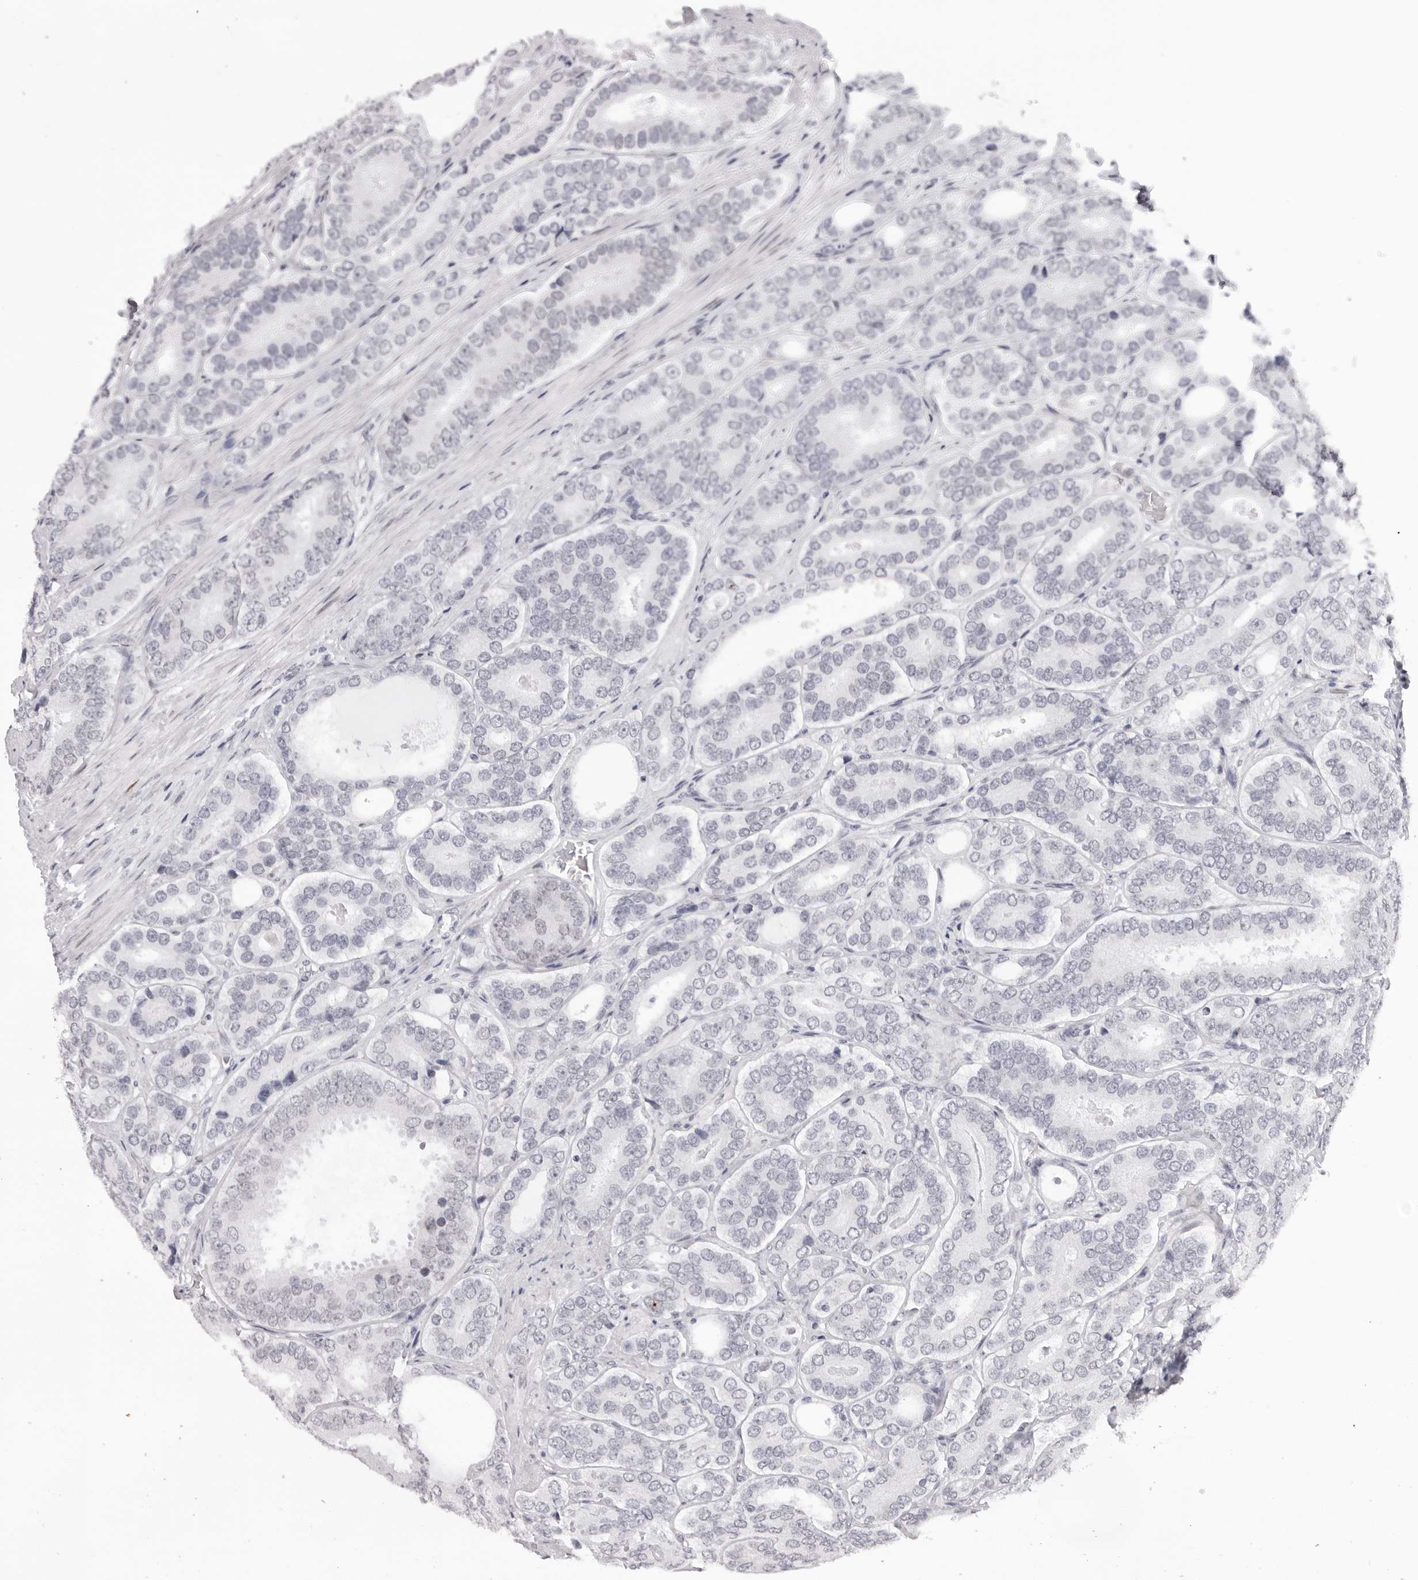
{"staining": {"intensity": "negative", "quantity": "none", "location": "none"}, "tissue": "prostate cancer", "cell_type": "Tumor cells", "image_type": "cancer", "snomed": [{"axis": "morphology", "description": "Adenocarcinoma, High grade"}, {"axis": "topography", "description": "Prostate"}], "caption": "DAB immunohistochemical staining of prostate cancer (adenocarcinoma (high-grade)) demonstrates no significant staining in tumor cells.", "gene": "MAFK", "patient": {"sex": "male", "age": 56}}